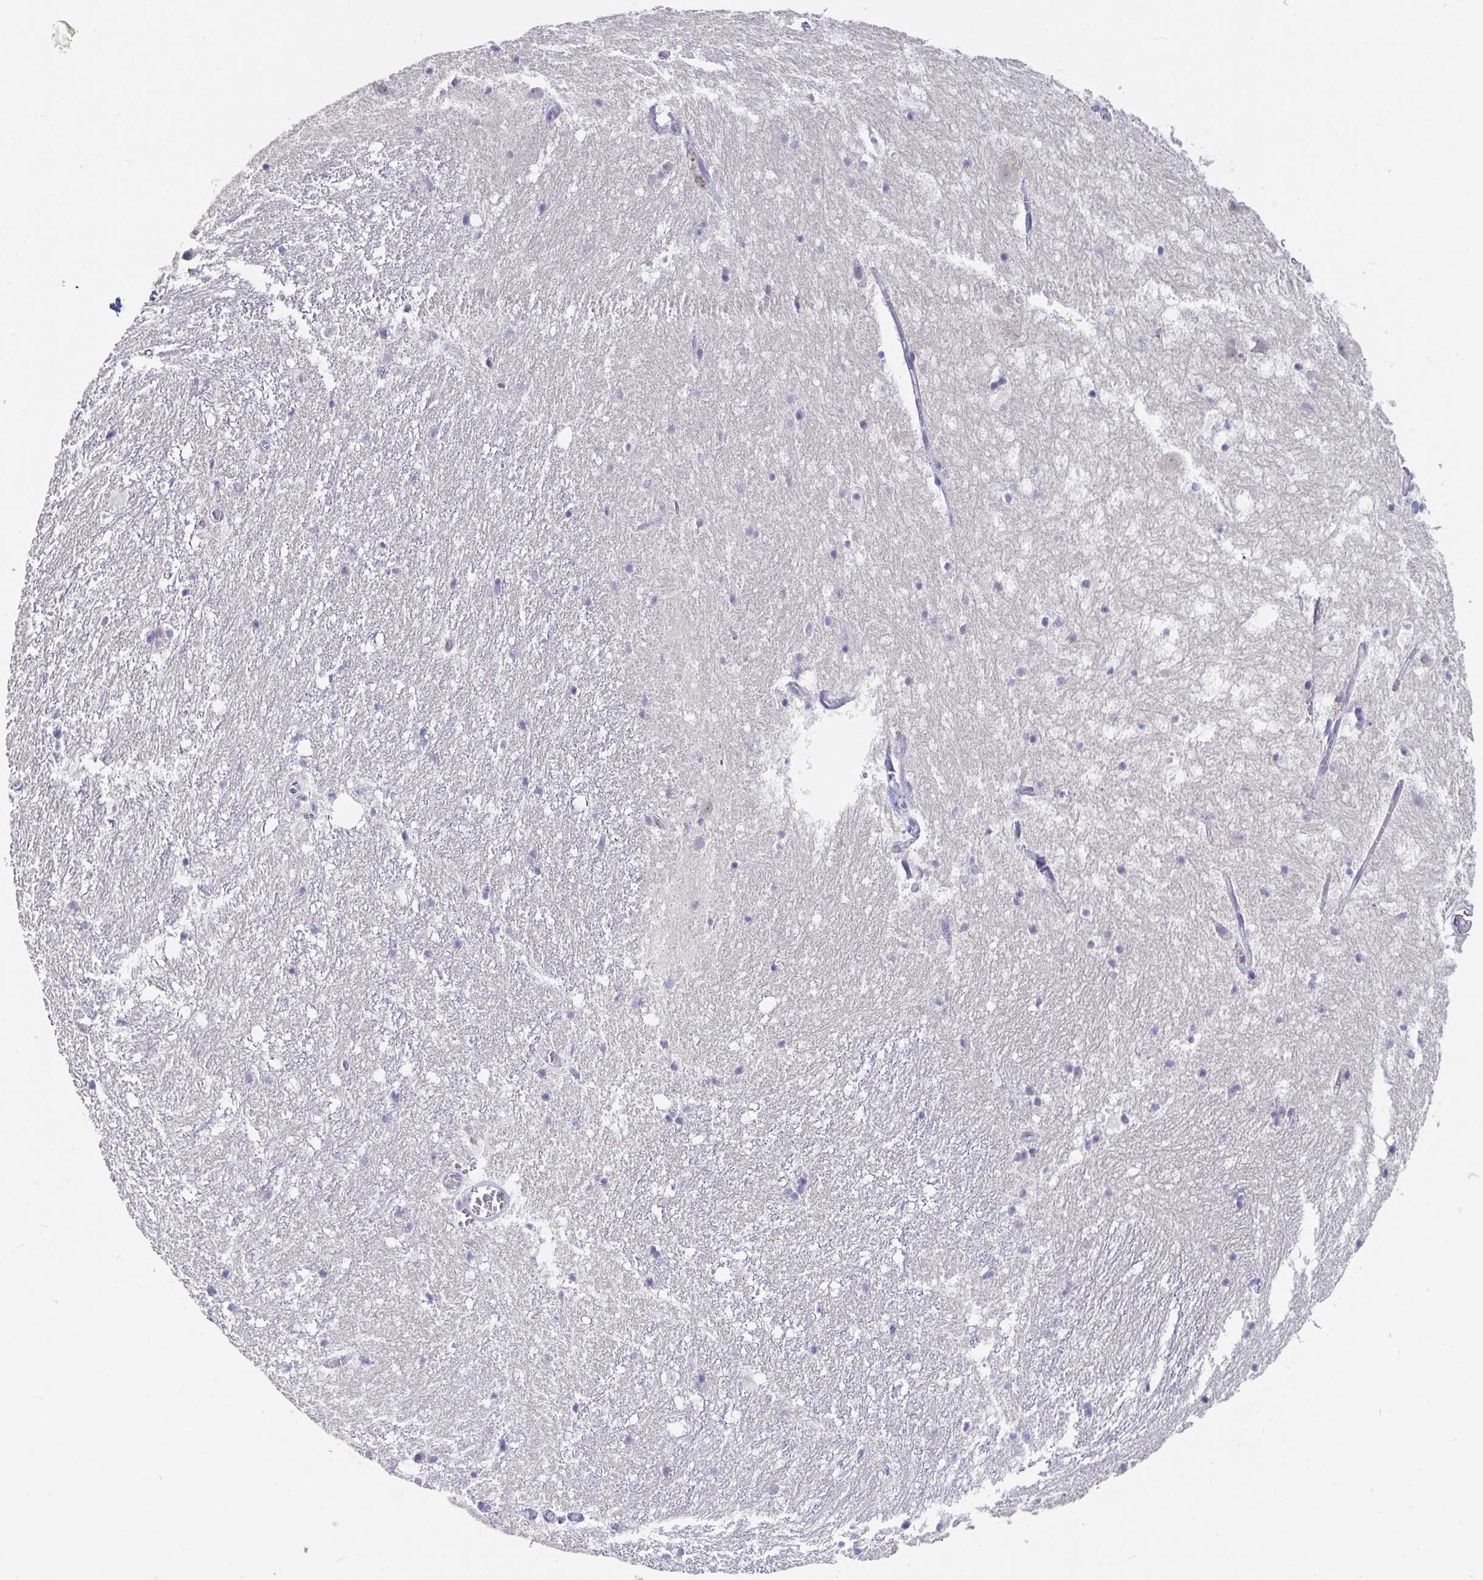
{"staining": {"intensity": "negative", "quantity": "none", "location": "none"}, "tissue": "hippocampus", "cell_type": "Glial cells", "image_type": "normal", "snomed": [{"axis": "morphology", "description": "Normal tissue, NOS"}, {"axis": "topography", "description": "Hippocampus"}], "caption": "An IHC photomicrograph of unremarkable hippocampus is shown. There is no staining in glial cells of hippocampus.", "gene": "FAM156A", "patient": {"sex": "female", "age": 52}}